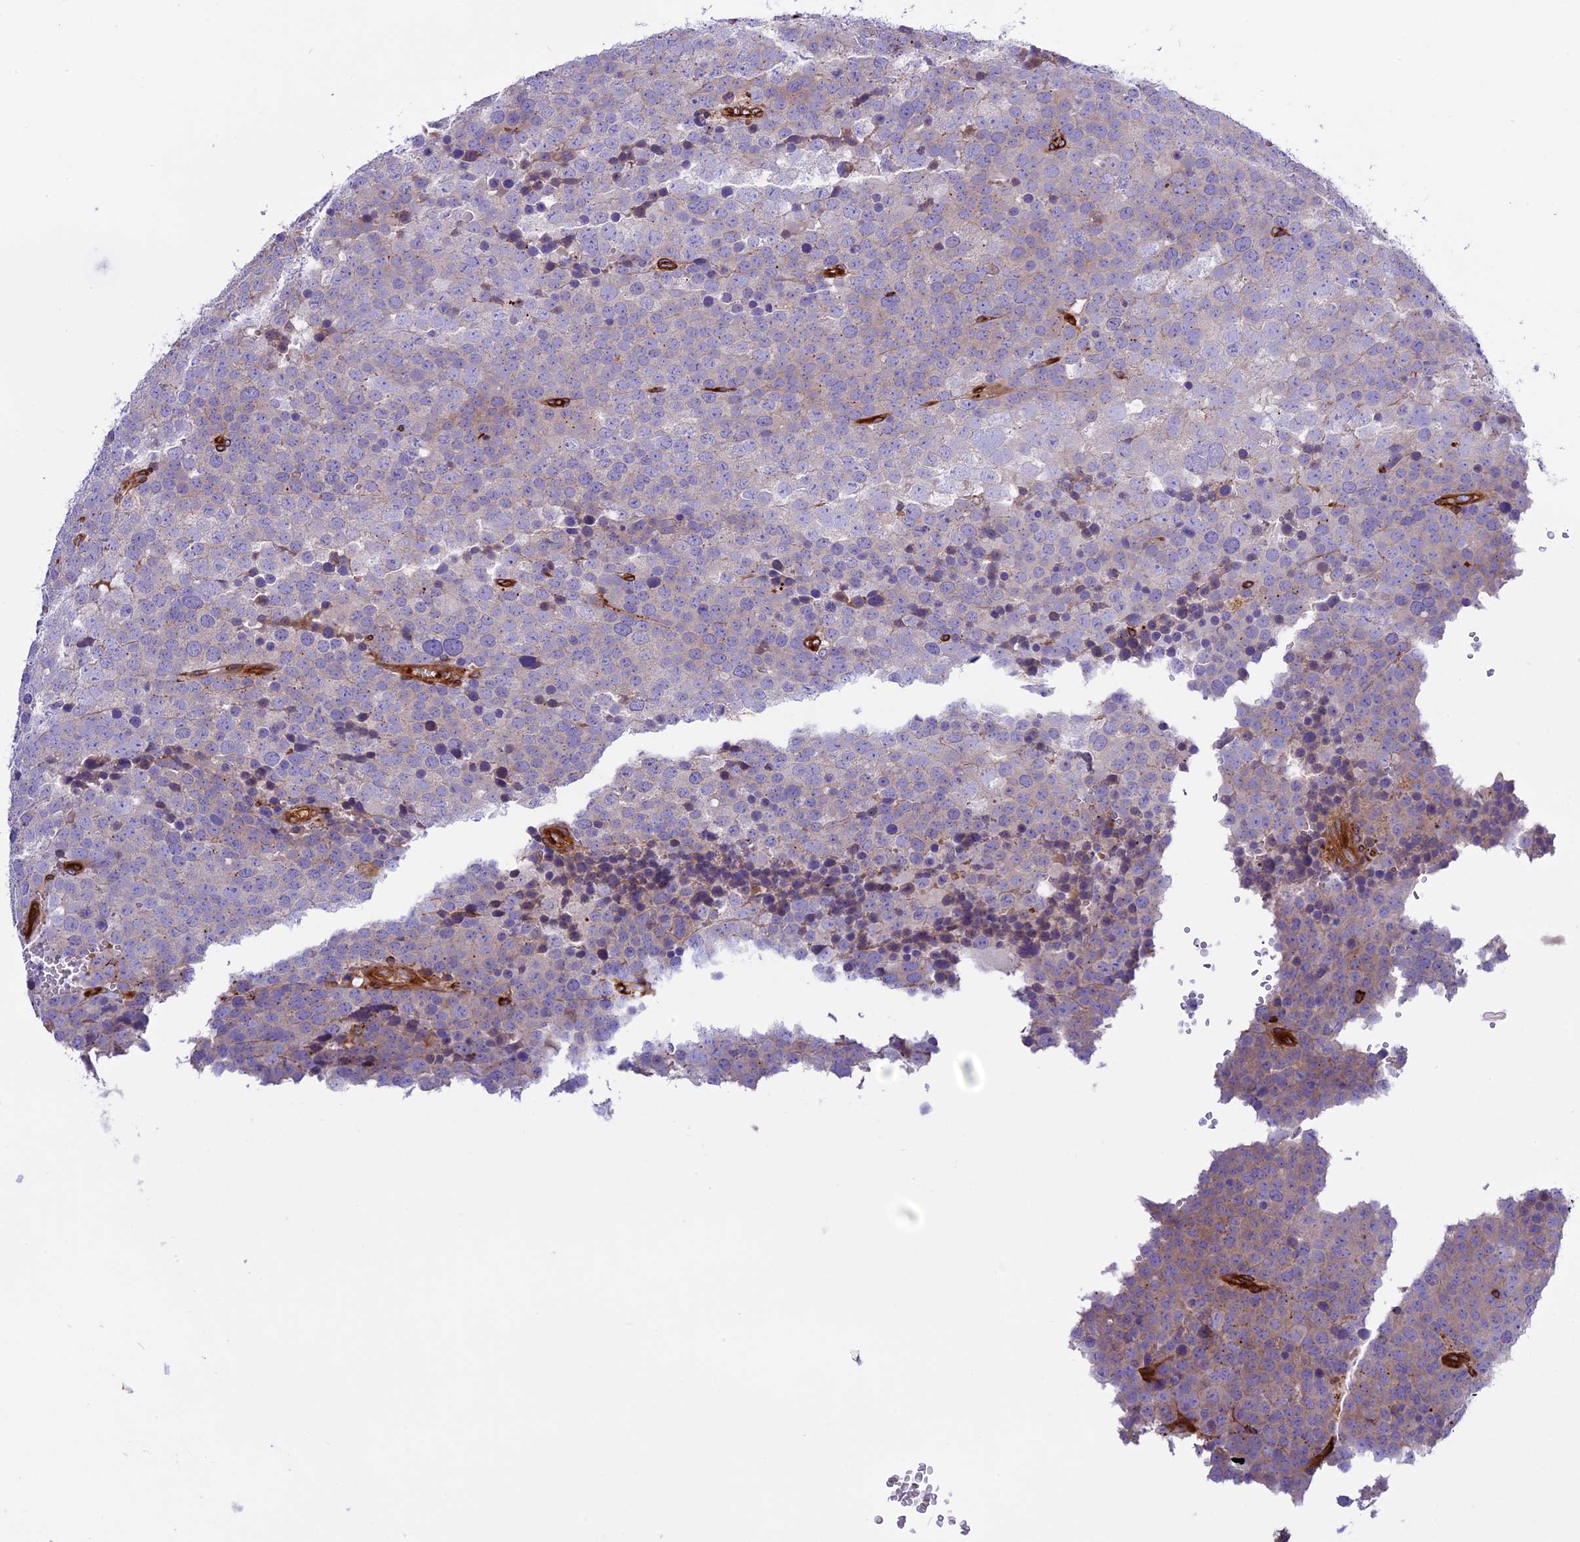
{"staining": {"intensity": "negative", "quantity": "none", "location": "none"}, "tissue": "testis cancer", "cell_type": "Tumor cells", "image_type": "cancer", "snomed": [{"axis": "morphology", "description": "Seminoma, NOS"}, {"axis": "topography", "description": "Testis"}], "caption": "There is no significant staining in tumor cells of testis seminoma.", "gene": "CD99L2", "patient": {"sex": "male", "age": 71}}